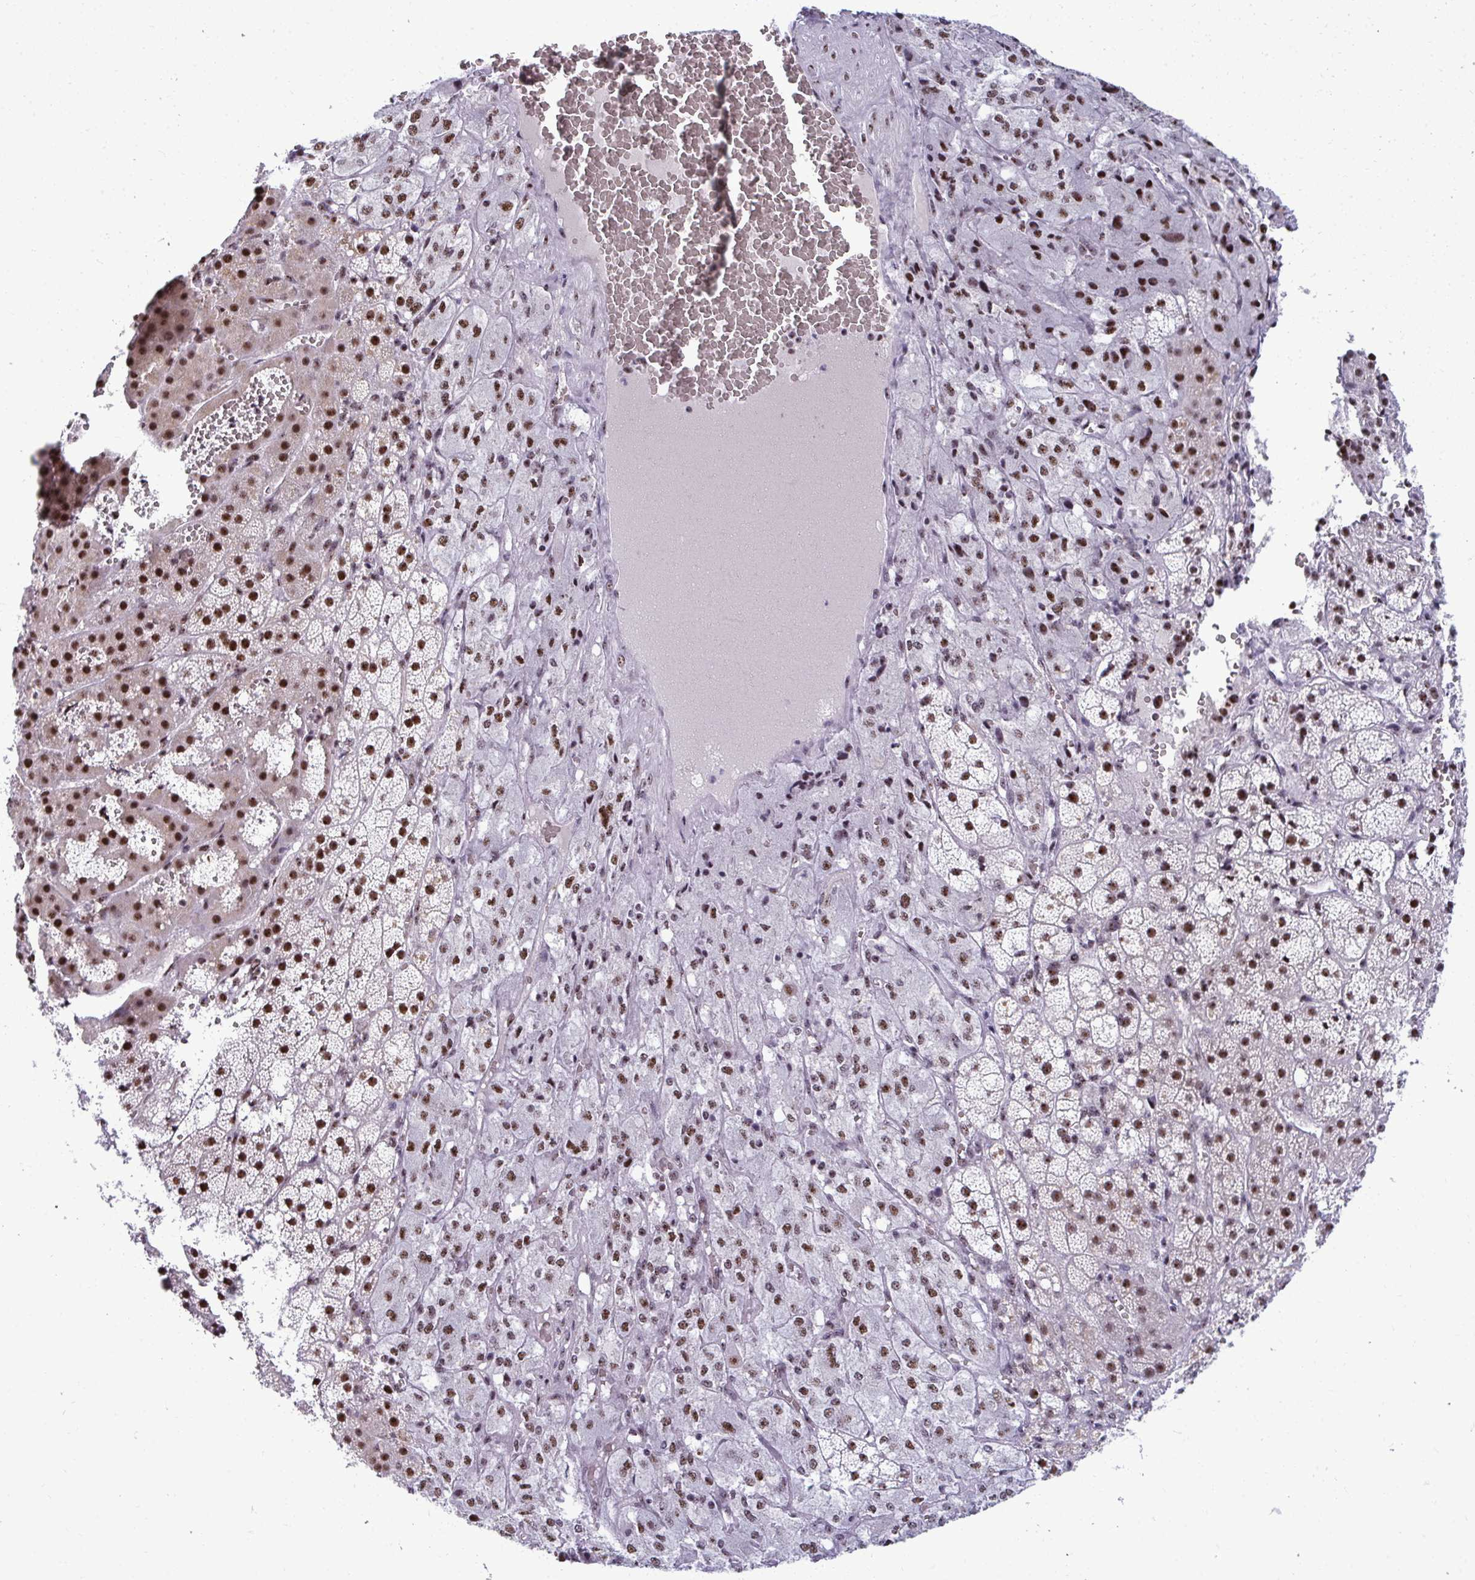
{"staining": {"intensity": "strong", "quantity": ">75%", "location": "nuclear"}, "tissue": "adrenal gland", "cell_type": "Glandular cells", "image_type": "normal", "snomed": [{"axis": "morphology", "description": "Normal tissue, NOS"}, {"axis": "topography", "description": "Adrenal gland"}], "caption": "Immunohistochemical staining of normal human adrenal gland reveals high levels of strong nuclear staining in approximately >75% of glandular cells. Using DAB (3,3'-diaminobenzidine) (brown) and hematoxylin (blue) stains, captured at high magnification using brightfield microscopy.", "gene": "PELP1", "patient": {"sex": "male", "age": 53}}